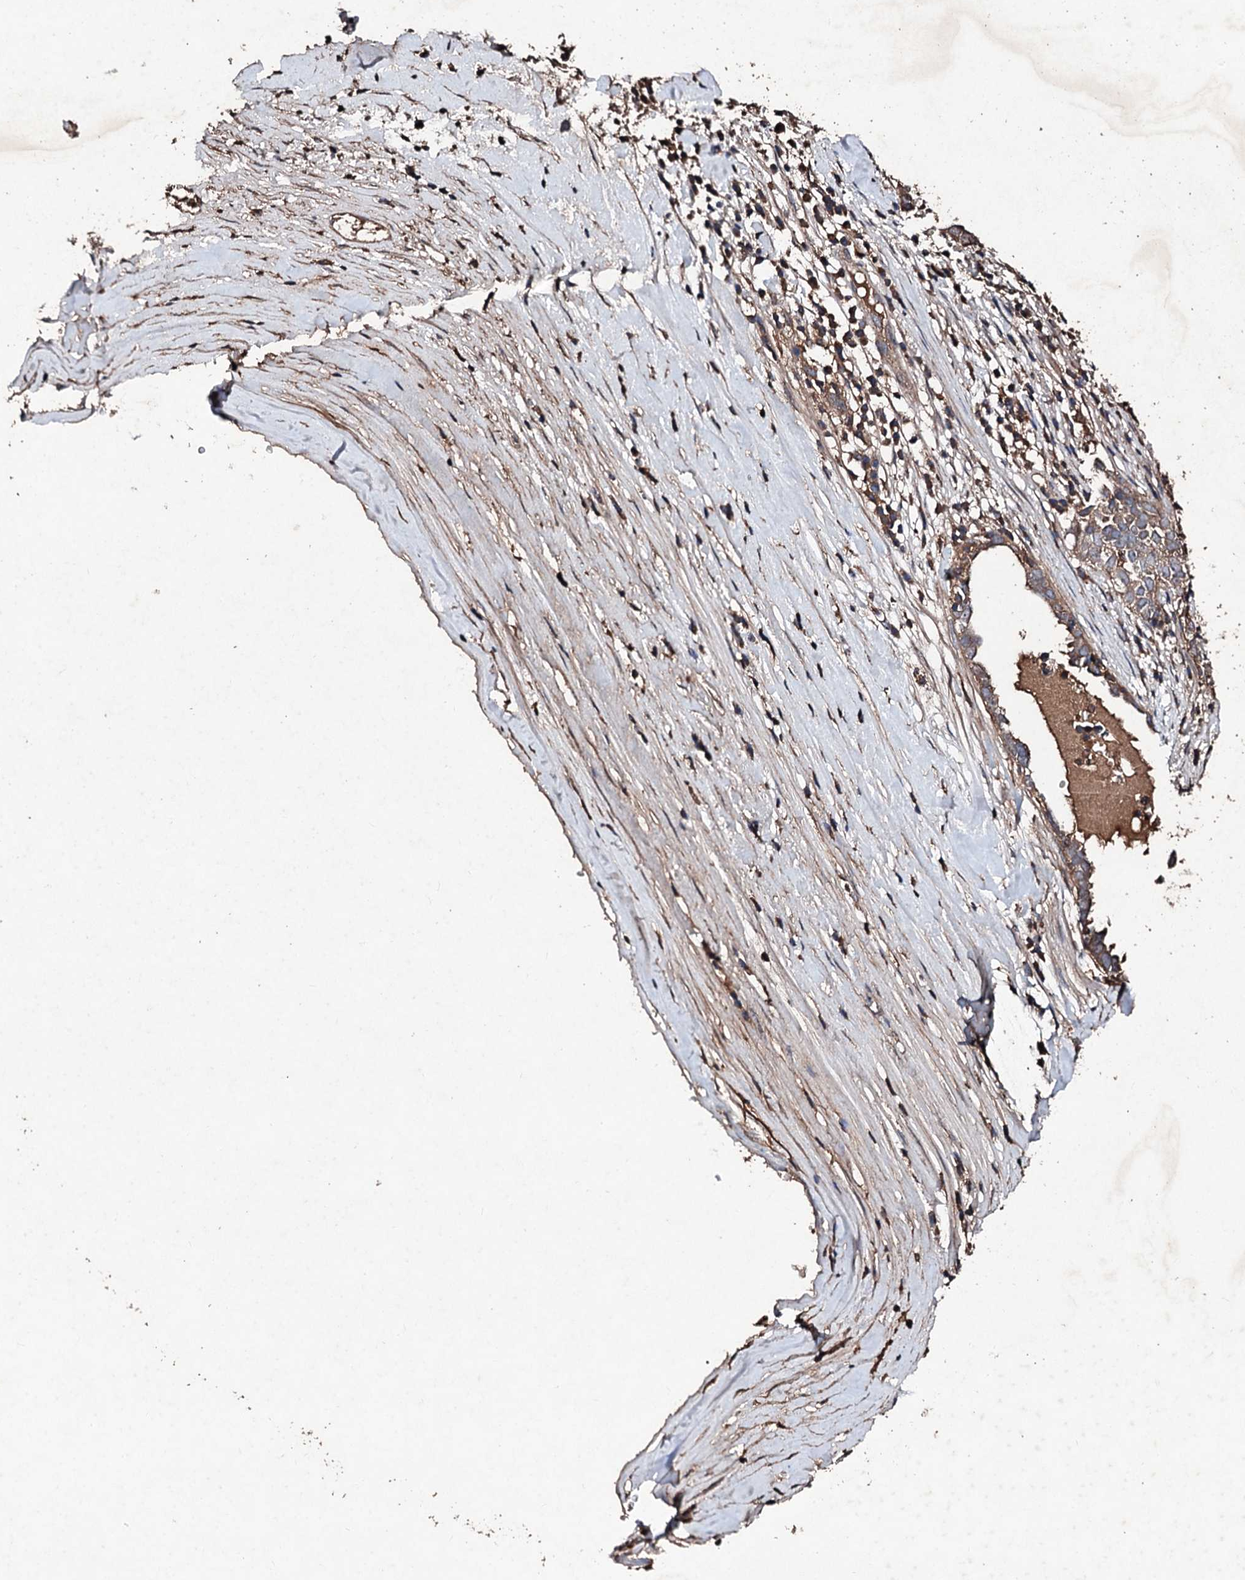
{"staining": {"intensity": "moderate", "quantity": "<25%", "location": "cytoplasmic/membranous"}, "tissue": "ovarian cancer", "cell_type": "Tumor cells", "image_type": "cancer", "snomed": [{"axis": "morphology", "description": "Carcinoma, endometroid"}, {"axis": "topography", "description": "Ovary"}], "caption": "The image demonstrates a brown stain indicating the presence of a protein in the cytoplasmic/membranous of tumor cells in endometroid carcinoma (ovarian).", "gene": "KERA", "patient": {"sex": "female", "age": 62}}